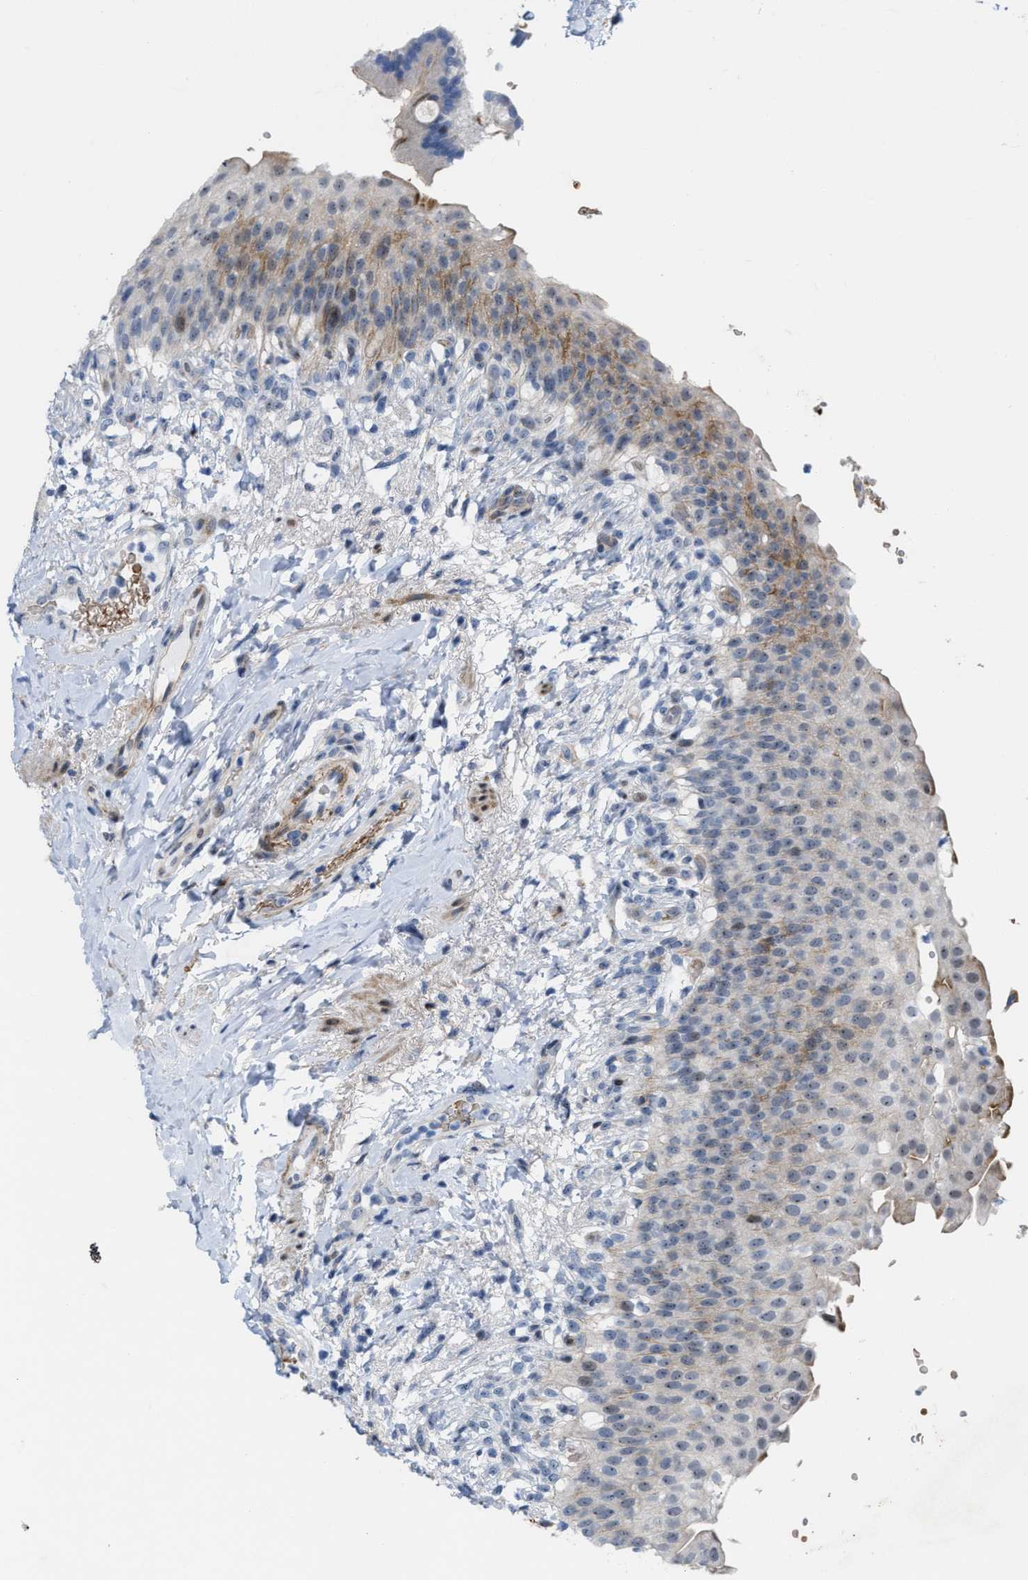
{"staining": {"intensity": "weak", "quantity": "25%-75%", "location": "cytoplasmic/membranous,nuclear"}, "tissue": "urinary bladder", "cell_type": "Urothelial cells", "image_type": "normal", "snomed": [{"axis": "morphology", "description": "Normal tissue, NOS"}, {"axis": "topography", "description": "Urinary bladder"}], "caption": "IHC staining of benign urinary bladder, which shows low levels of weak cytoplasmic/membranous,nuclear expression in approximately 25%-75% of urothelial cells indicating weak cytoplasmic/membranous,nuclear protein positivity. The staining was performed using DAB (3,3'-diaminobenzidine) (brown) for protein detection and nuclei were counterstained in hematoxylin (blue).", "gene": "POLR1F", "patient": {"sex": "female", "age": 60}}